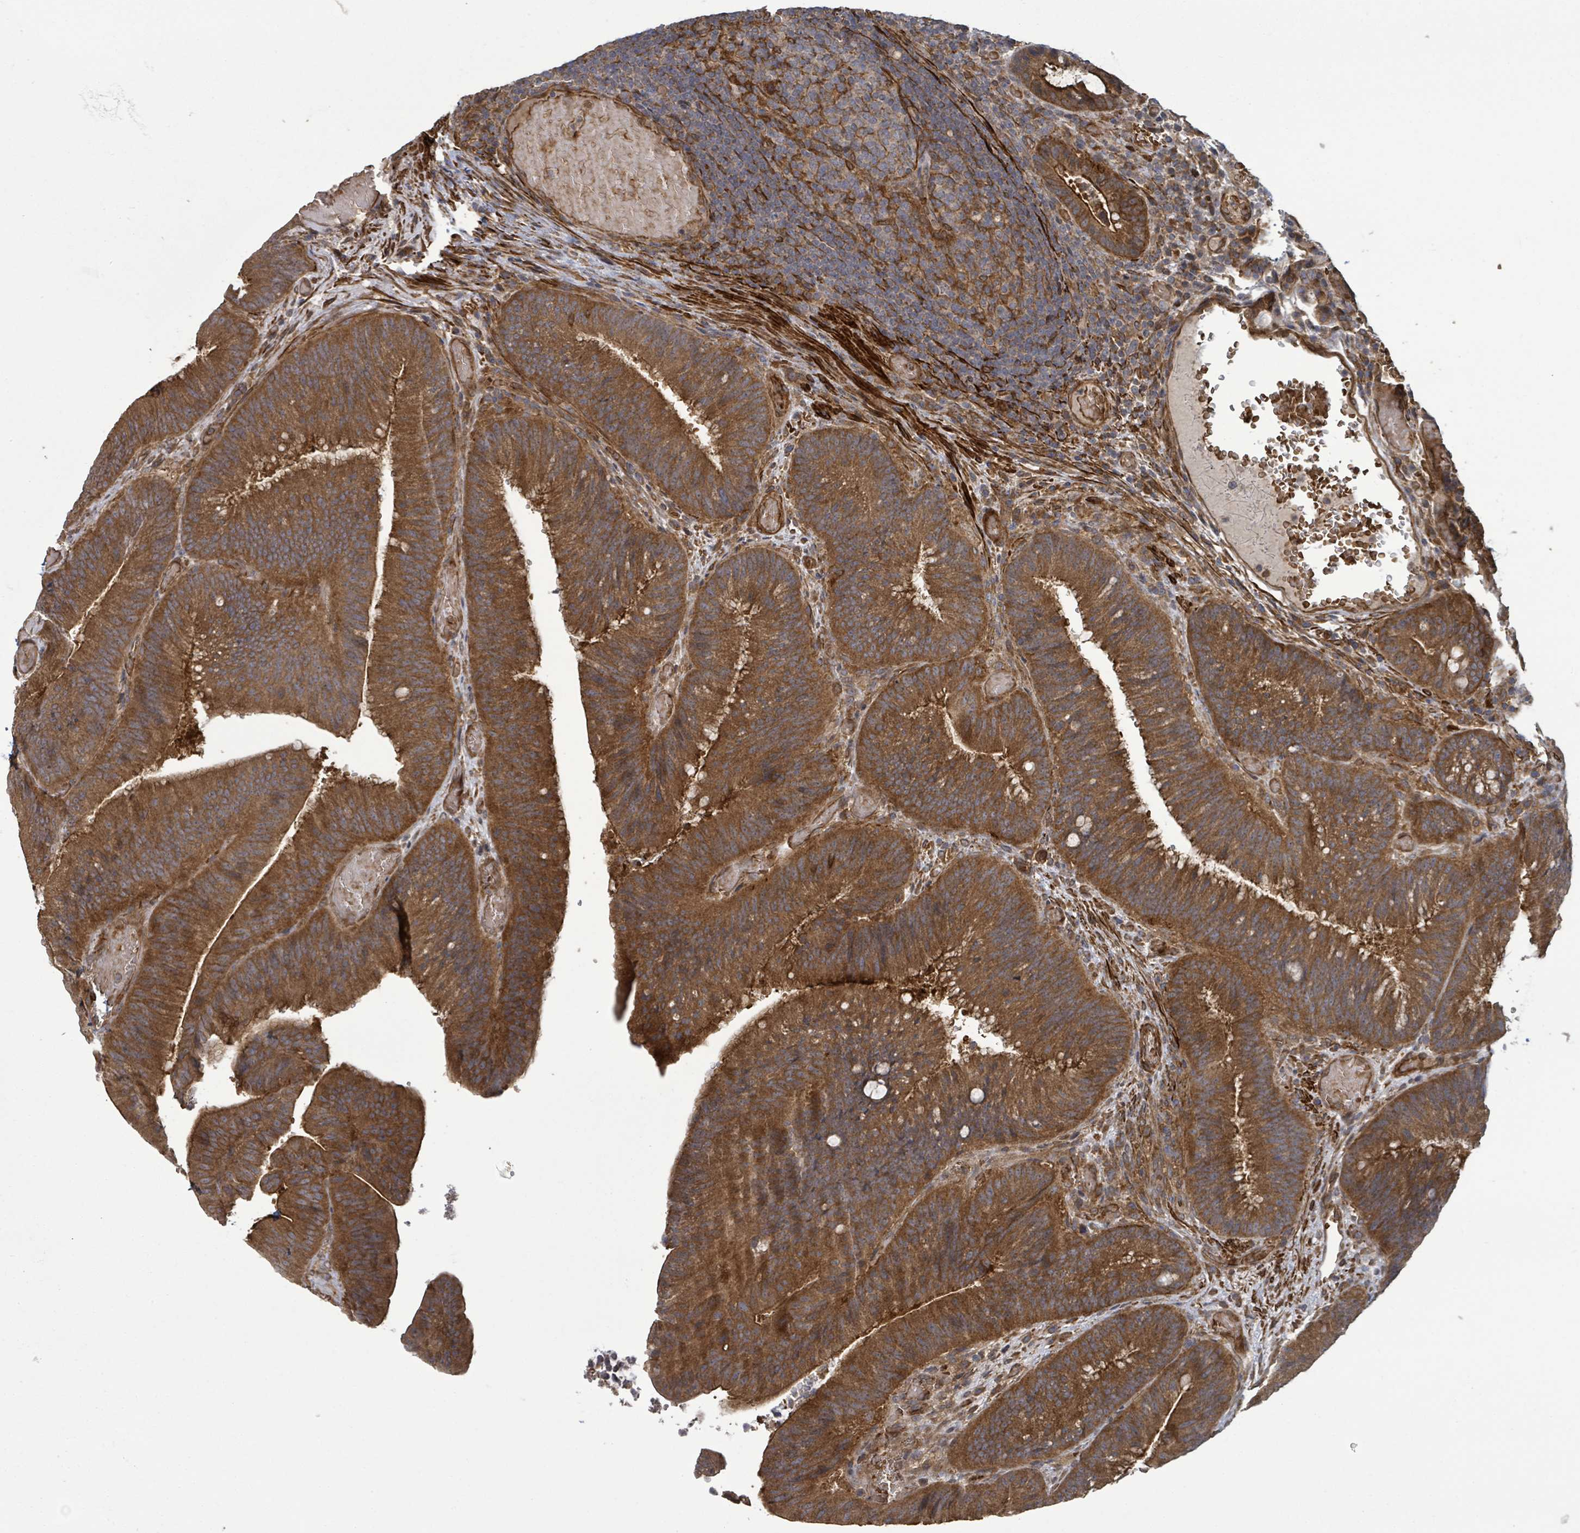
{"staining": {"intensity": "moderate", "quantity": ">75%", "location": "cytoplasmic/membranous"}, "tissue": "colorectal cancer", "cell_type": "Tumor cells", "image_type": "cancer", "snomed": [{"axis": "morphology", "description": "Adenocarcinoma, NOS"}, {"axis": "topography", "description": "Colon"}], "caption": "Immunohistochemistry (IHC) (DAB) staining of colorectal cancer displays moderate cytoplasmic/membranous protein expression in approximately >75% of tumor cells.", "gene": "MAP3K6", "patient": {"sex": "female", "age": 43}}